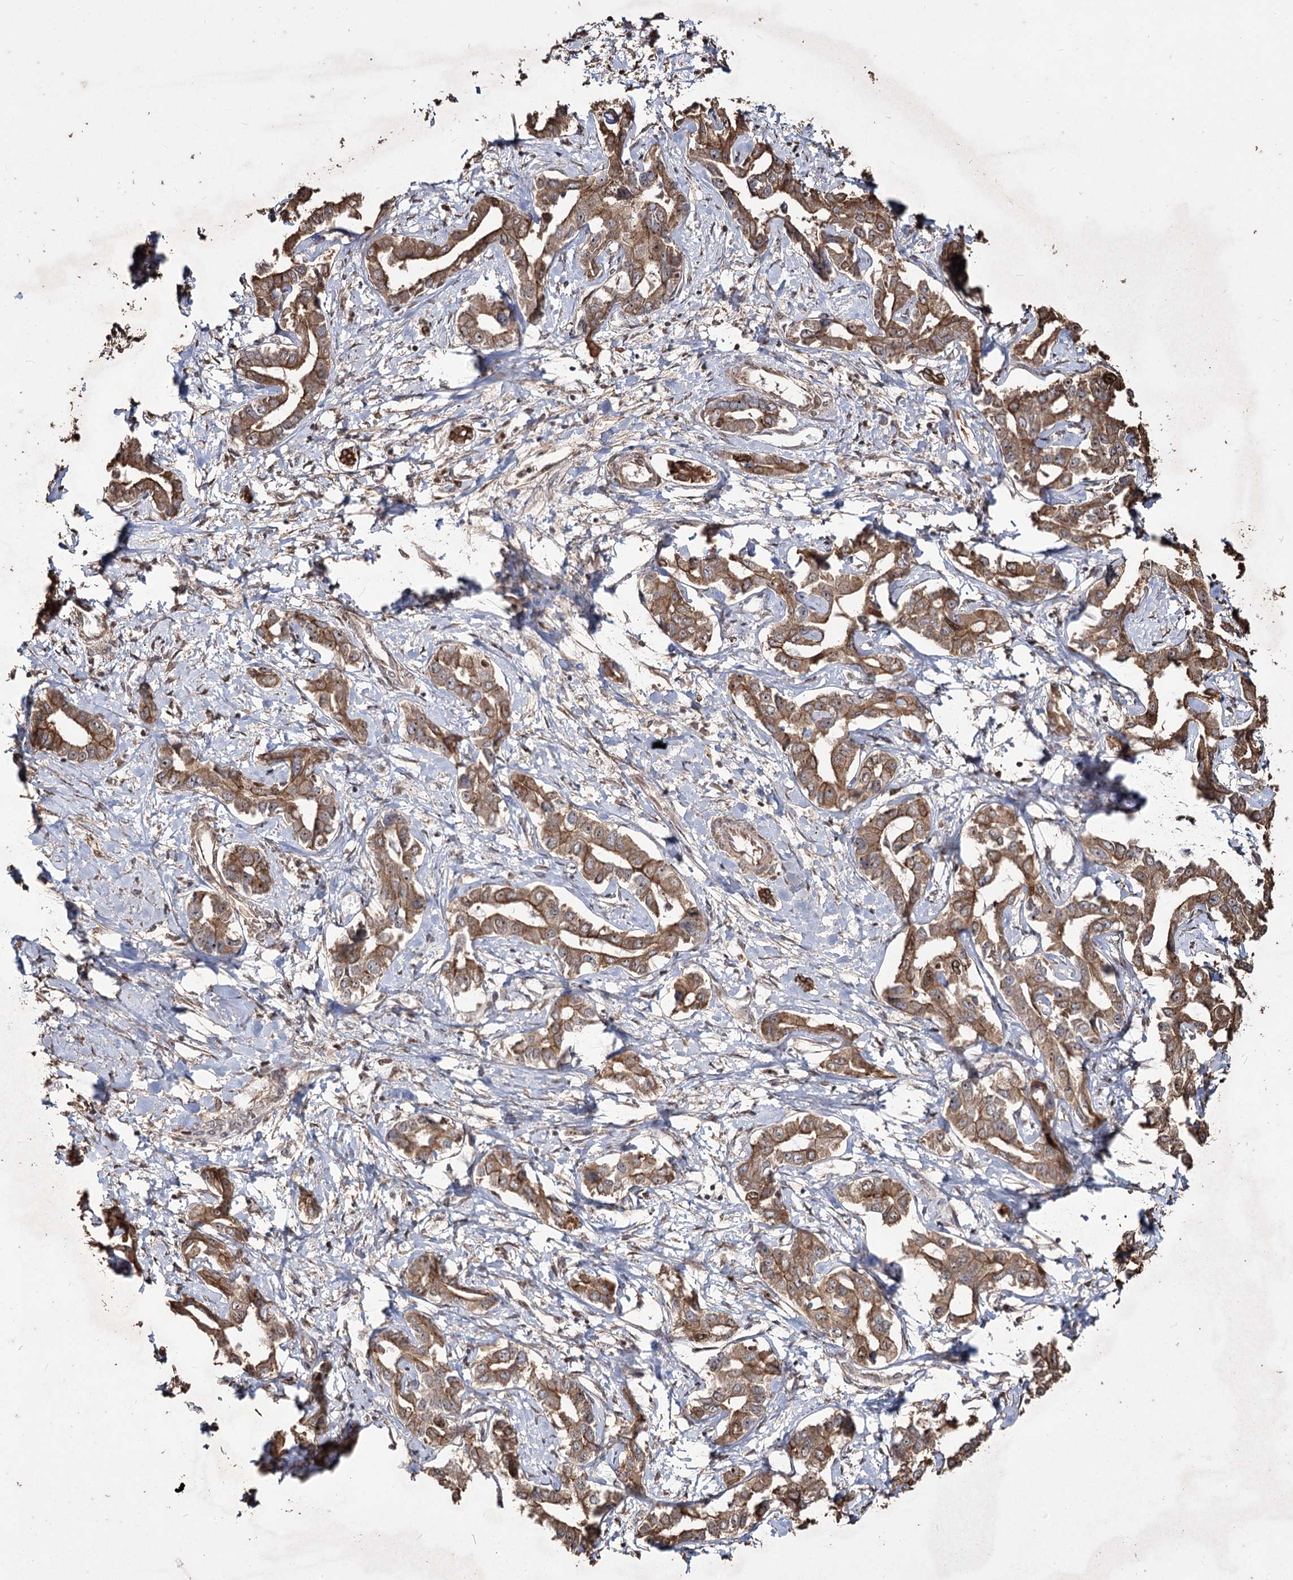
{"staining": {"intensity": "moderate", "quantity": ">75%", "location": "cytoplasmic/membranous,nuclear"}, "tissue": "liver cancer", "cell_type": "Tumor cells", "image_type": "cancer", "snomed": [{"axis": "morphology", "description": "Cholangiocarcinoma"}, {"axis": "topography", "description": "Liver"}], "caption": "The immunohistochemical stain labels moderate cytoplasmic/membranous and nuclear positivity in tumor cells of cholangiocarcinoma (liver) tissue.", "gene": "PRC1", "patient": {"sex": "male", "age": 59}}